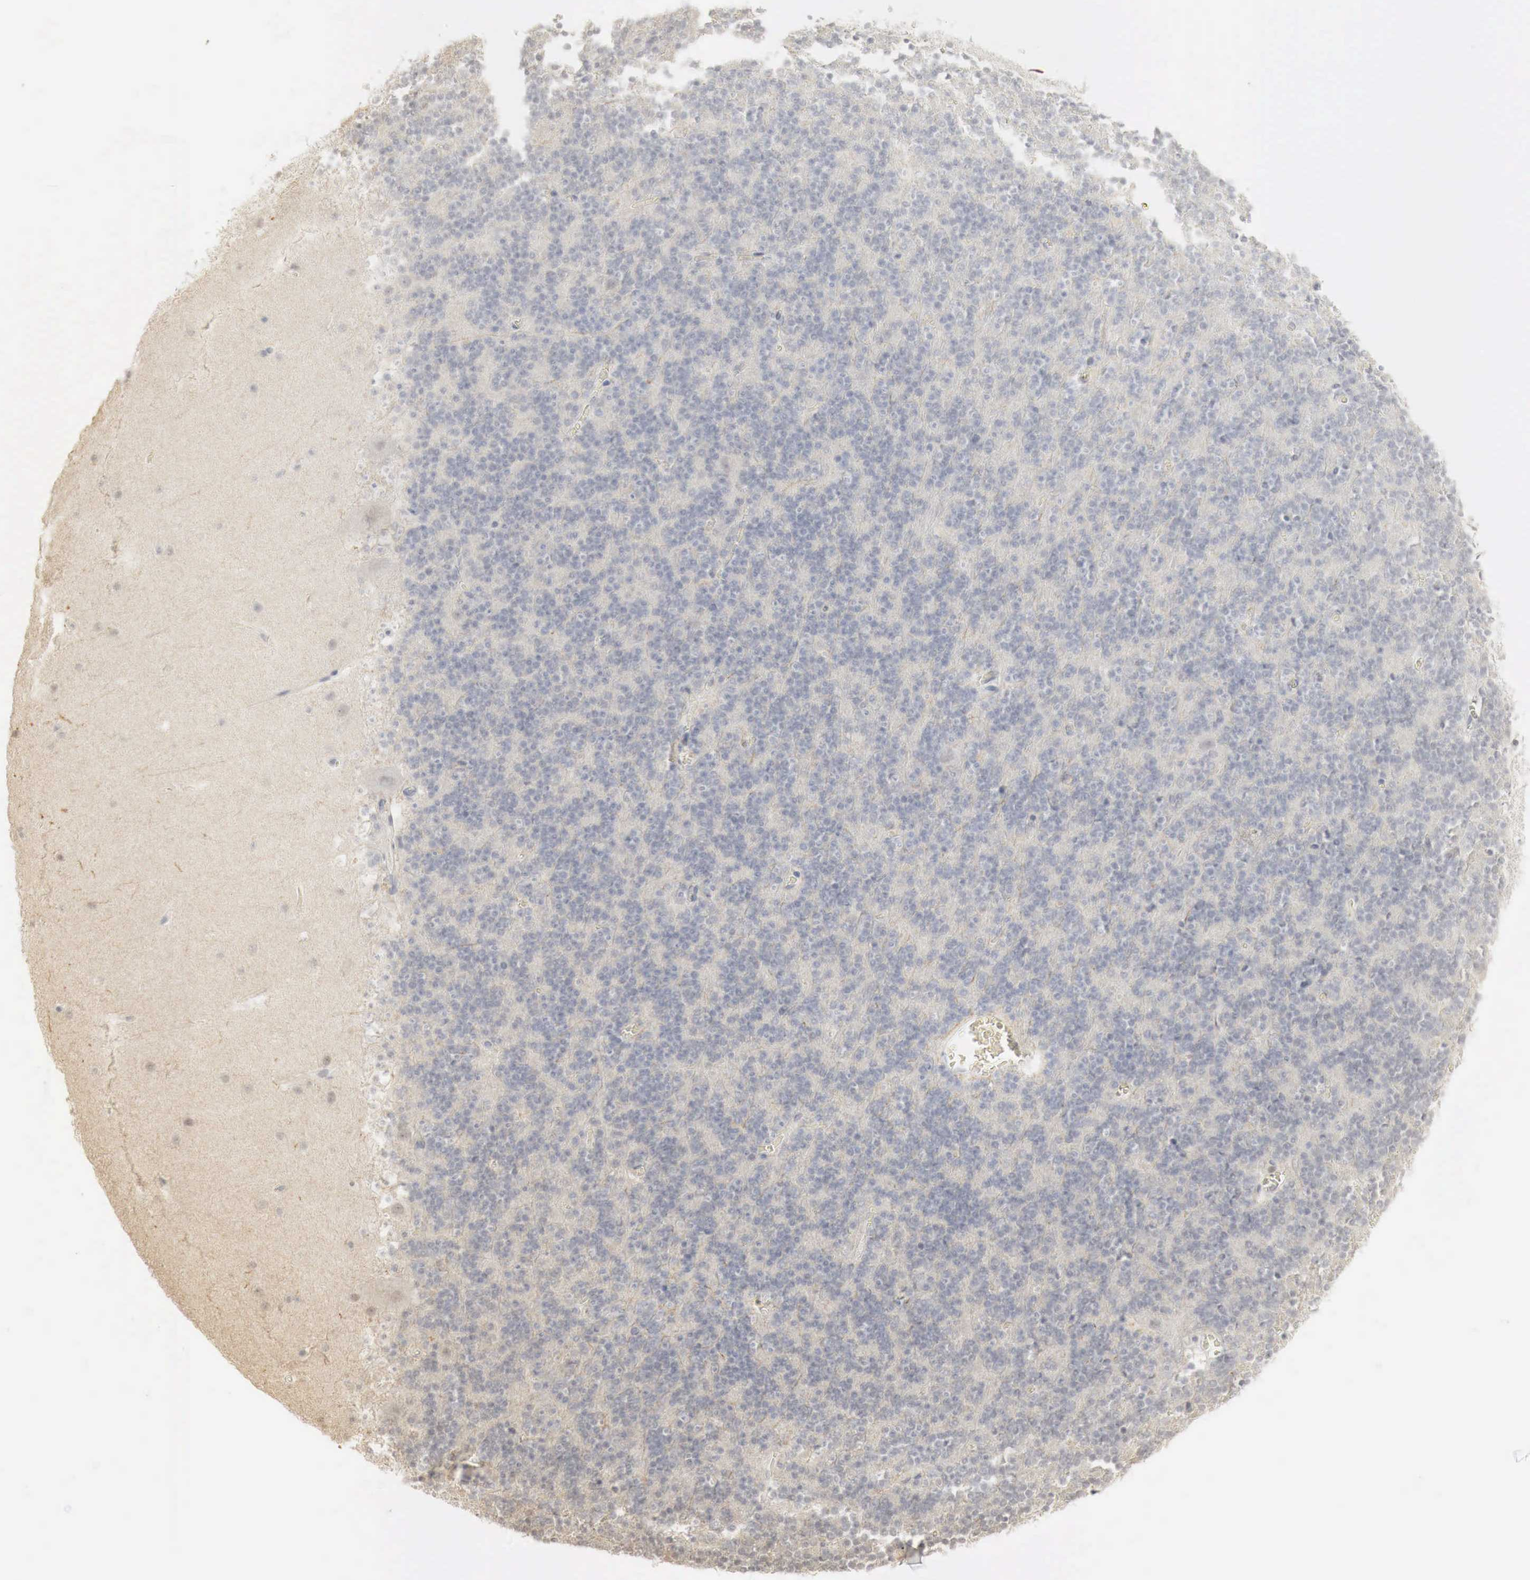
{"staining": {"intensity": "moderate", "quantity": "<25%", "location": "nuclear"}, "tissue": "cerebellum", "cell_type": "Cells in granular layer", "image_type": "normal", "snomed": [{"axis": "morphology", "description": "Normal tissue, NOS"}, {"axis": "topography", "description": "Cerebellum"}], "caption": "This is a histology image of immunohistochemistry (IHC) staining of unremarkable cerebellum, which shows moderate staining in the nuclear of cells in granular layer.", "gene": "ERBB4", "patient": {"sex": "male", "age": 45}}